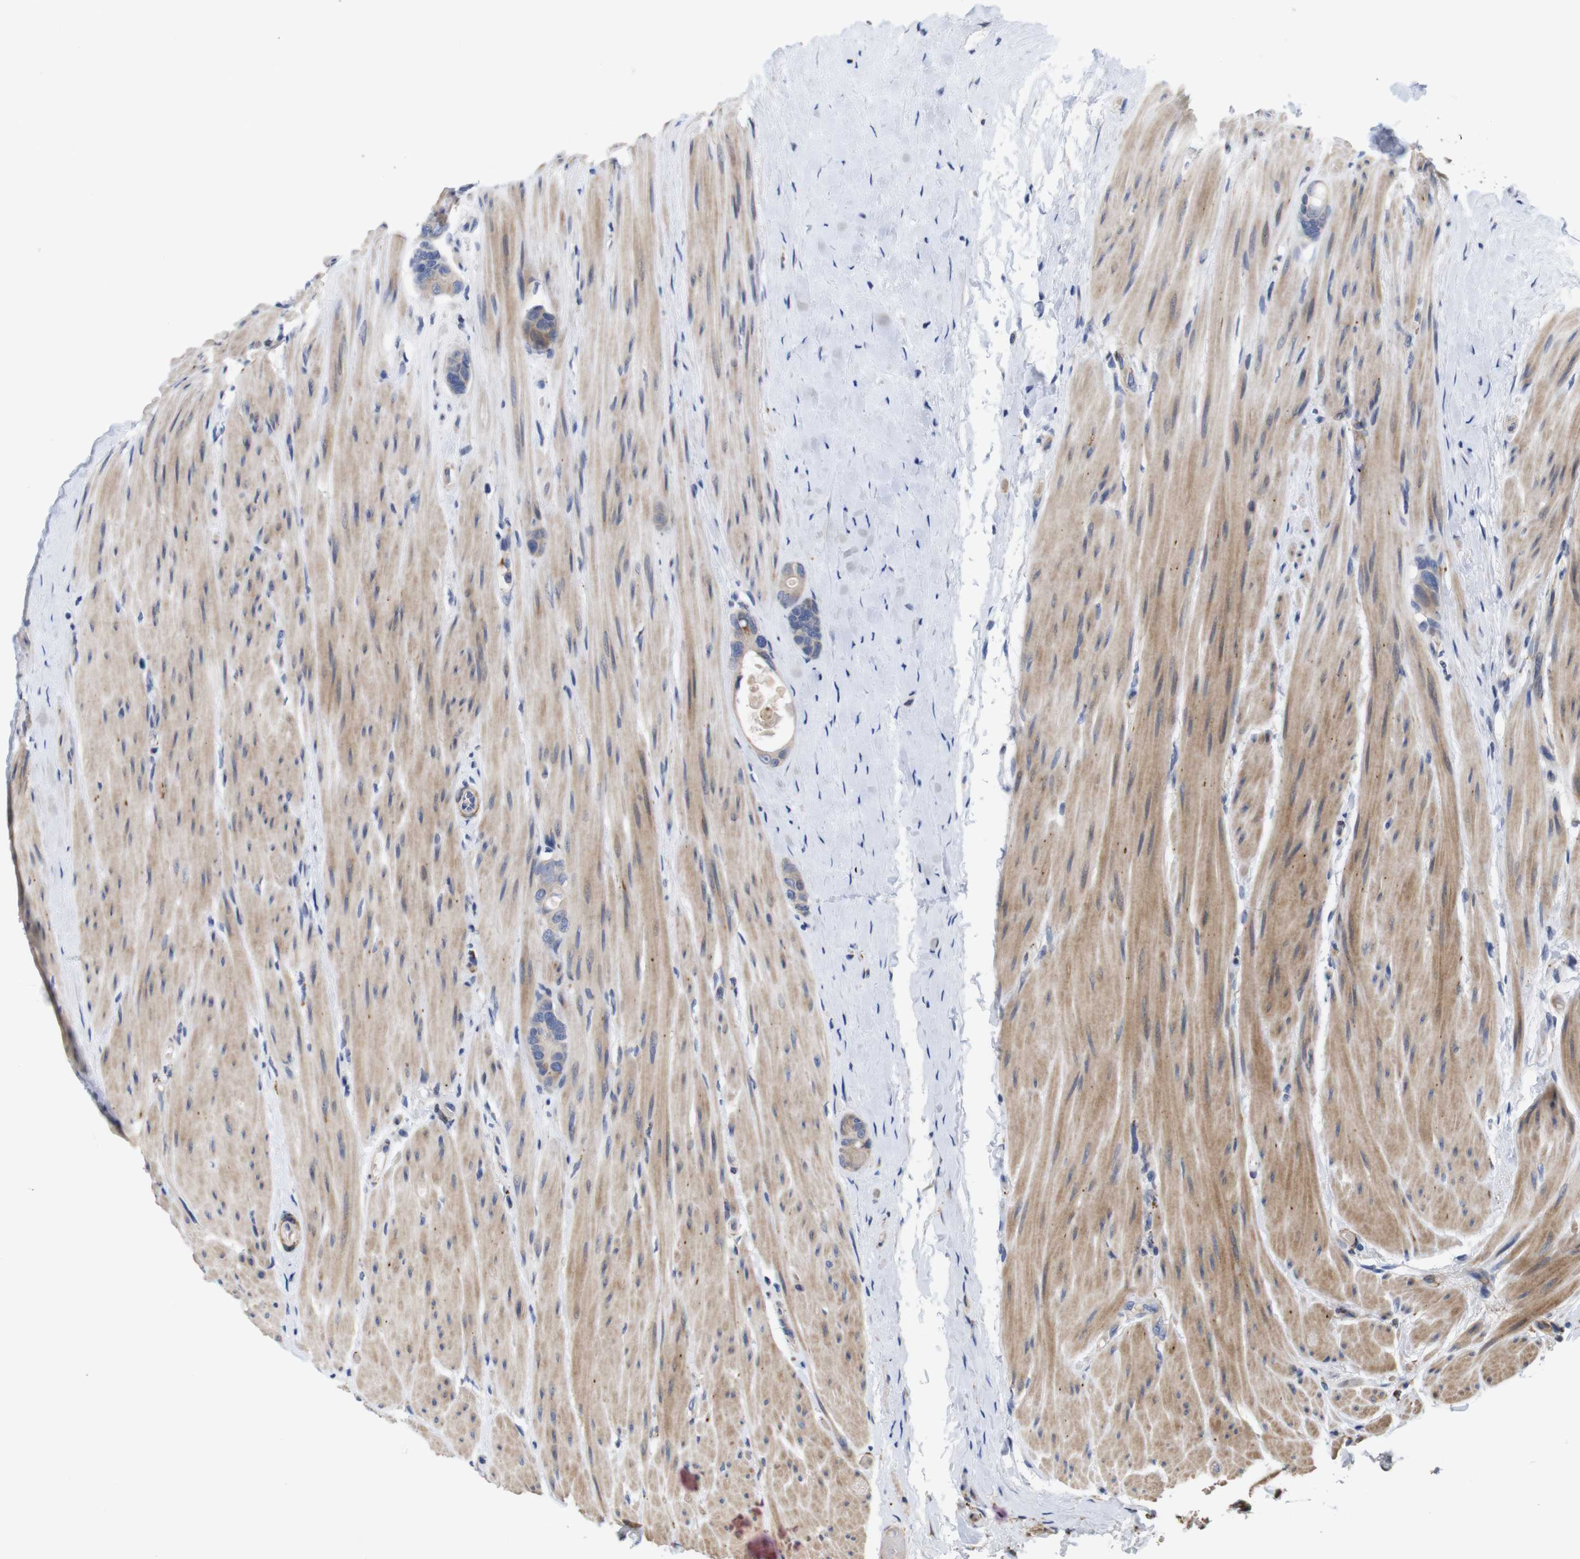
{"staining": {"intensity": "weak", "quantity": "<25%", "location": "cytoplasmic/membranous"}, "tissue": "colorectal cancer", "cell_type": "Tumor cells", "image_type": "cancer", "snomed": [{"axis": "morphology", "description": "Adenocarcinoma, NOS"}, {"axis": "topography", "description": "Rectum"}], "caption": "Tumor cells are negative for brown protein staining in colorectal cancer (adenocarcinoma).", "gene": "SPRY3", "patient": {"sex": "male", "age": 51}}